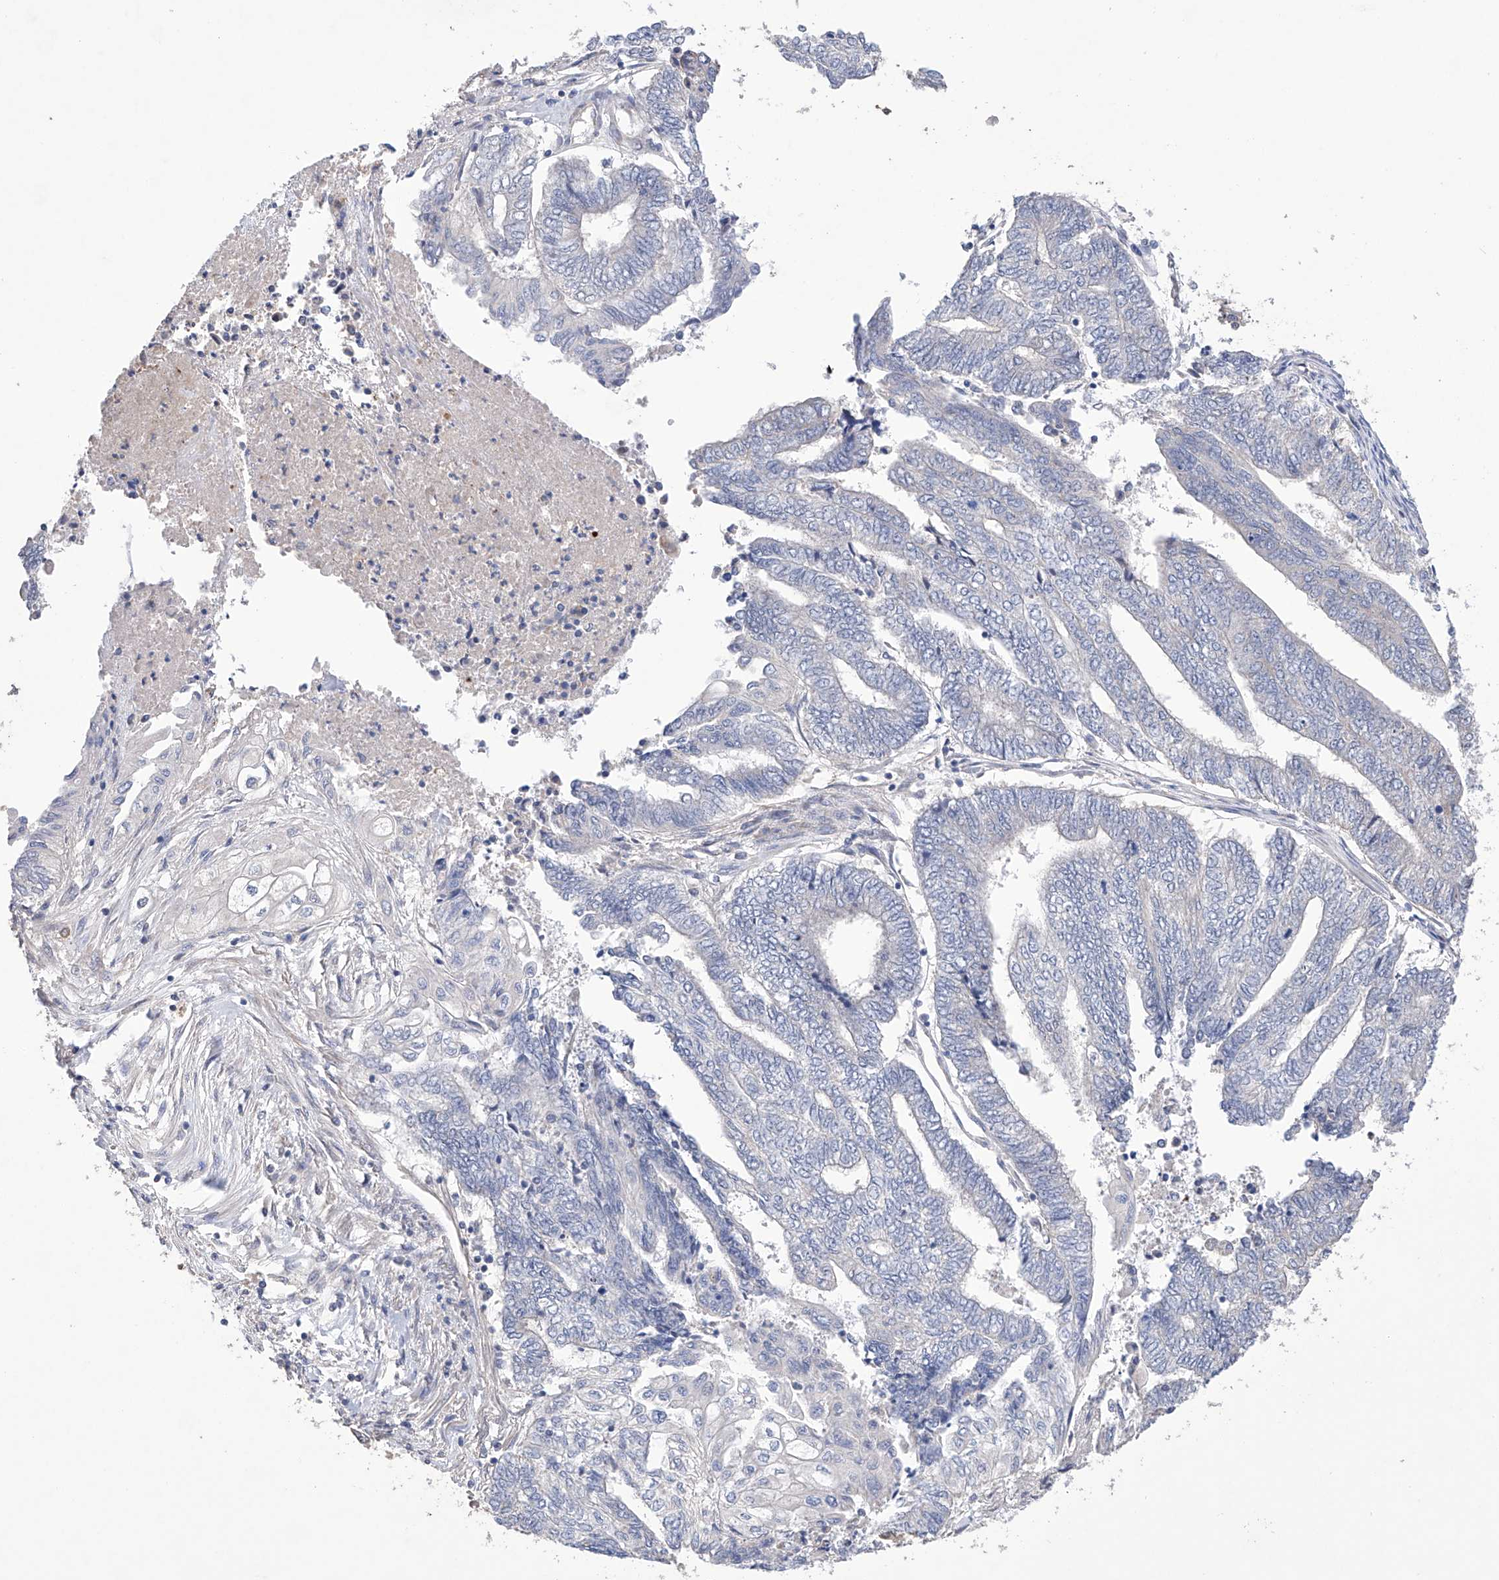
{"staining": {"intensity": "negative", "quantity": "none", "location": "none"}, "tissue": "endometrial cancer", "cell_type": "Tumor cells", "image_type": "cancer", "snomed": [{"axis": "morphology", "description": "Adenocarcinoma, NOS"}, {"axis": "topography", "description": "Uterus"}, {"axis": "topography", "description": "Endometrium"}], "caption": "The photomicrograph demonstrates no significant staining in tumor cells of endometrial cancer (adenocarcinoma). The staining was performed using DAB (3,3'-diaminobenzidine) to visualize the protein expression in brown, while the nuclei were stained in blue with hematoxylin (Magnification: 20x).", "gene": "AFG1L", "patient": {"sex": "female", "age": 70}}